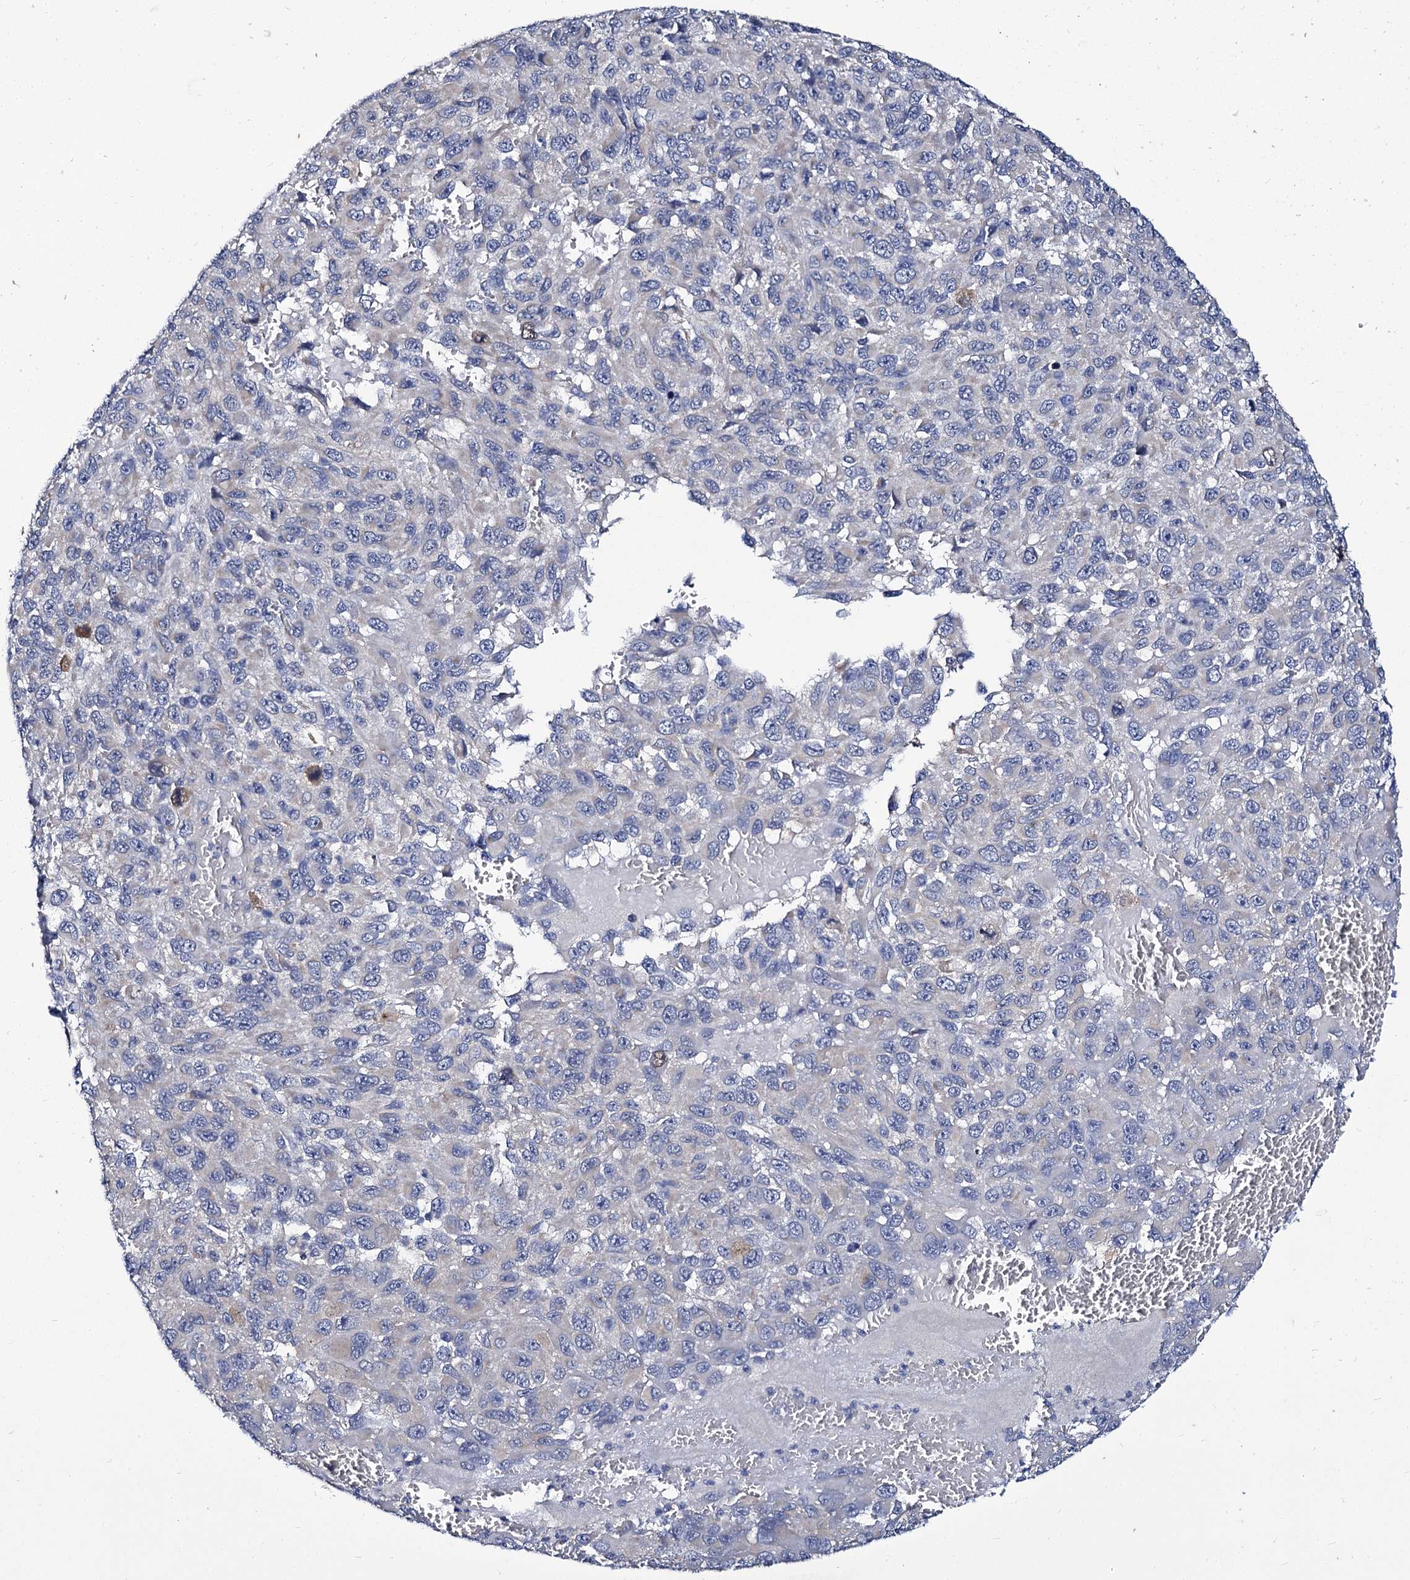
{"staining": {"intensity": "negative", "quantity": "none", "location": "none"}, "tissue": "melanoma", "cell_type": "Tumor cells", "image_type": "cancer", "snomed": [{"axis": "morphology", "description": "Normal tissue, NOS"}, {"axis": "morphology", "description": "Malignant melanoma, NOS"}, {"axis": "topography", "description": "Skin"}], "caption": "Tumor cells are negative for brown protein staining in melanoma.", "gene": "PANX2", "patient": {"sex": "female", "age": 96}}